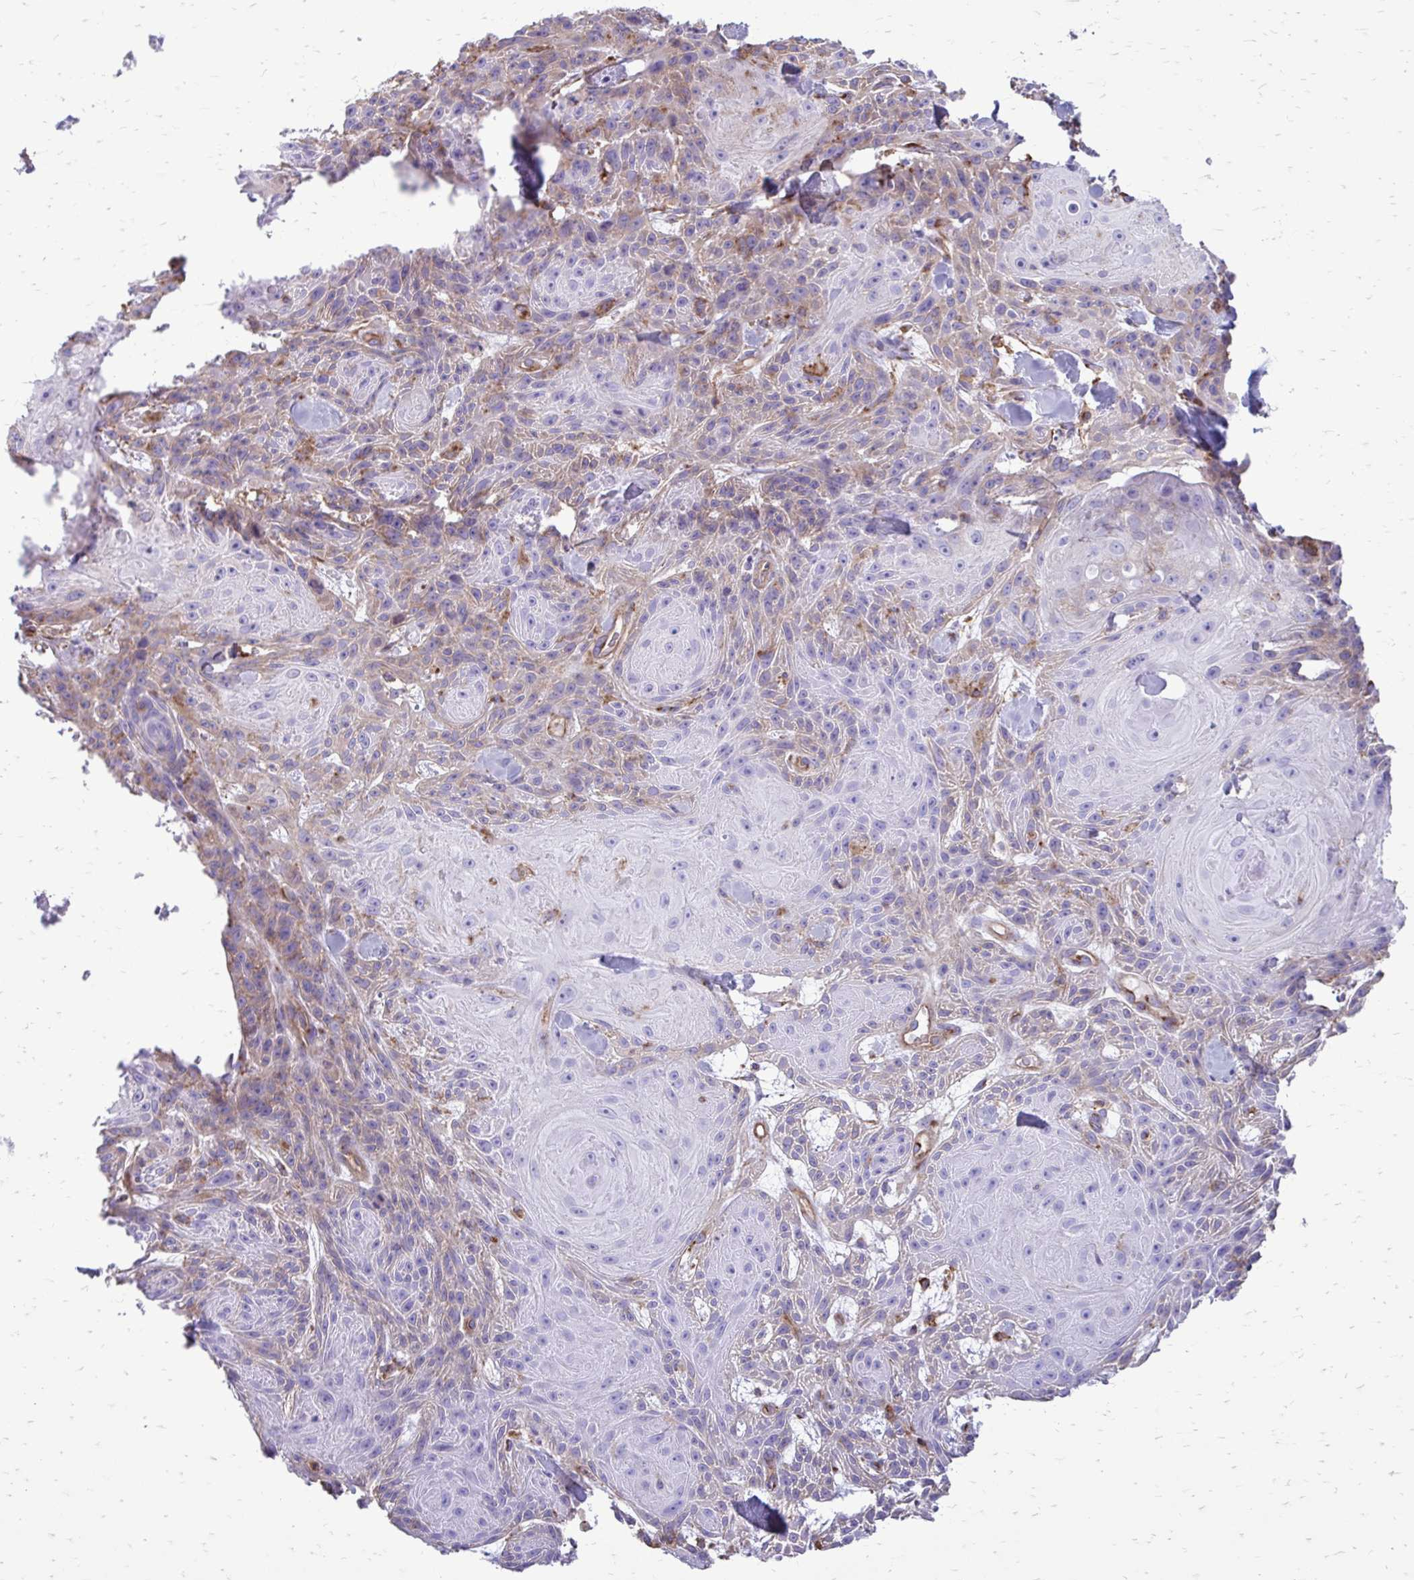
{"staining": {"intensity": "weak", "quantity": "25%-75%", "location": "cytoplasmic/membranous"}, "tissue": "skin cancer", "cell_type": "Tumor cells", "image_type": "cancer", "snomed": [{"axis": "morphology", "description": "Squamous cell carcinoma, NOS"}, {"axis": "topography", "description": "Skin"}], "caption": "Protein positivity by immunohistochemistry (IHC) displays weak cytoplasmic/membranous positivity in about 25%-75% of tumor cells in skin cancer. The staining was performed using DAB, with brown indicating positive protein expression. Nuclei are stained blue with hematoxylin.", "gene": "CLTA", "patient": {"sex": "male", "age": 88}}